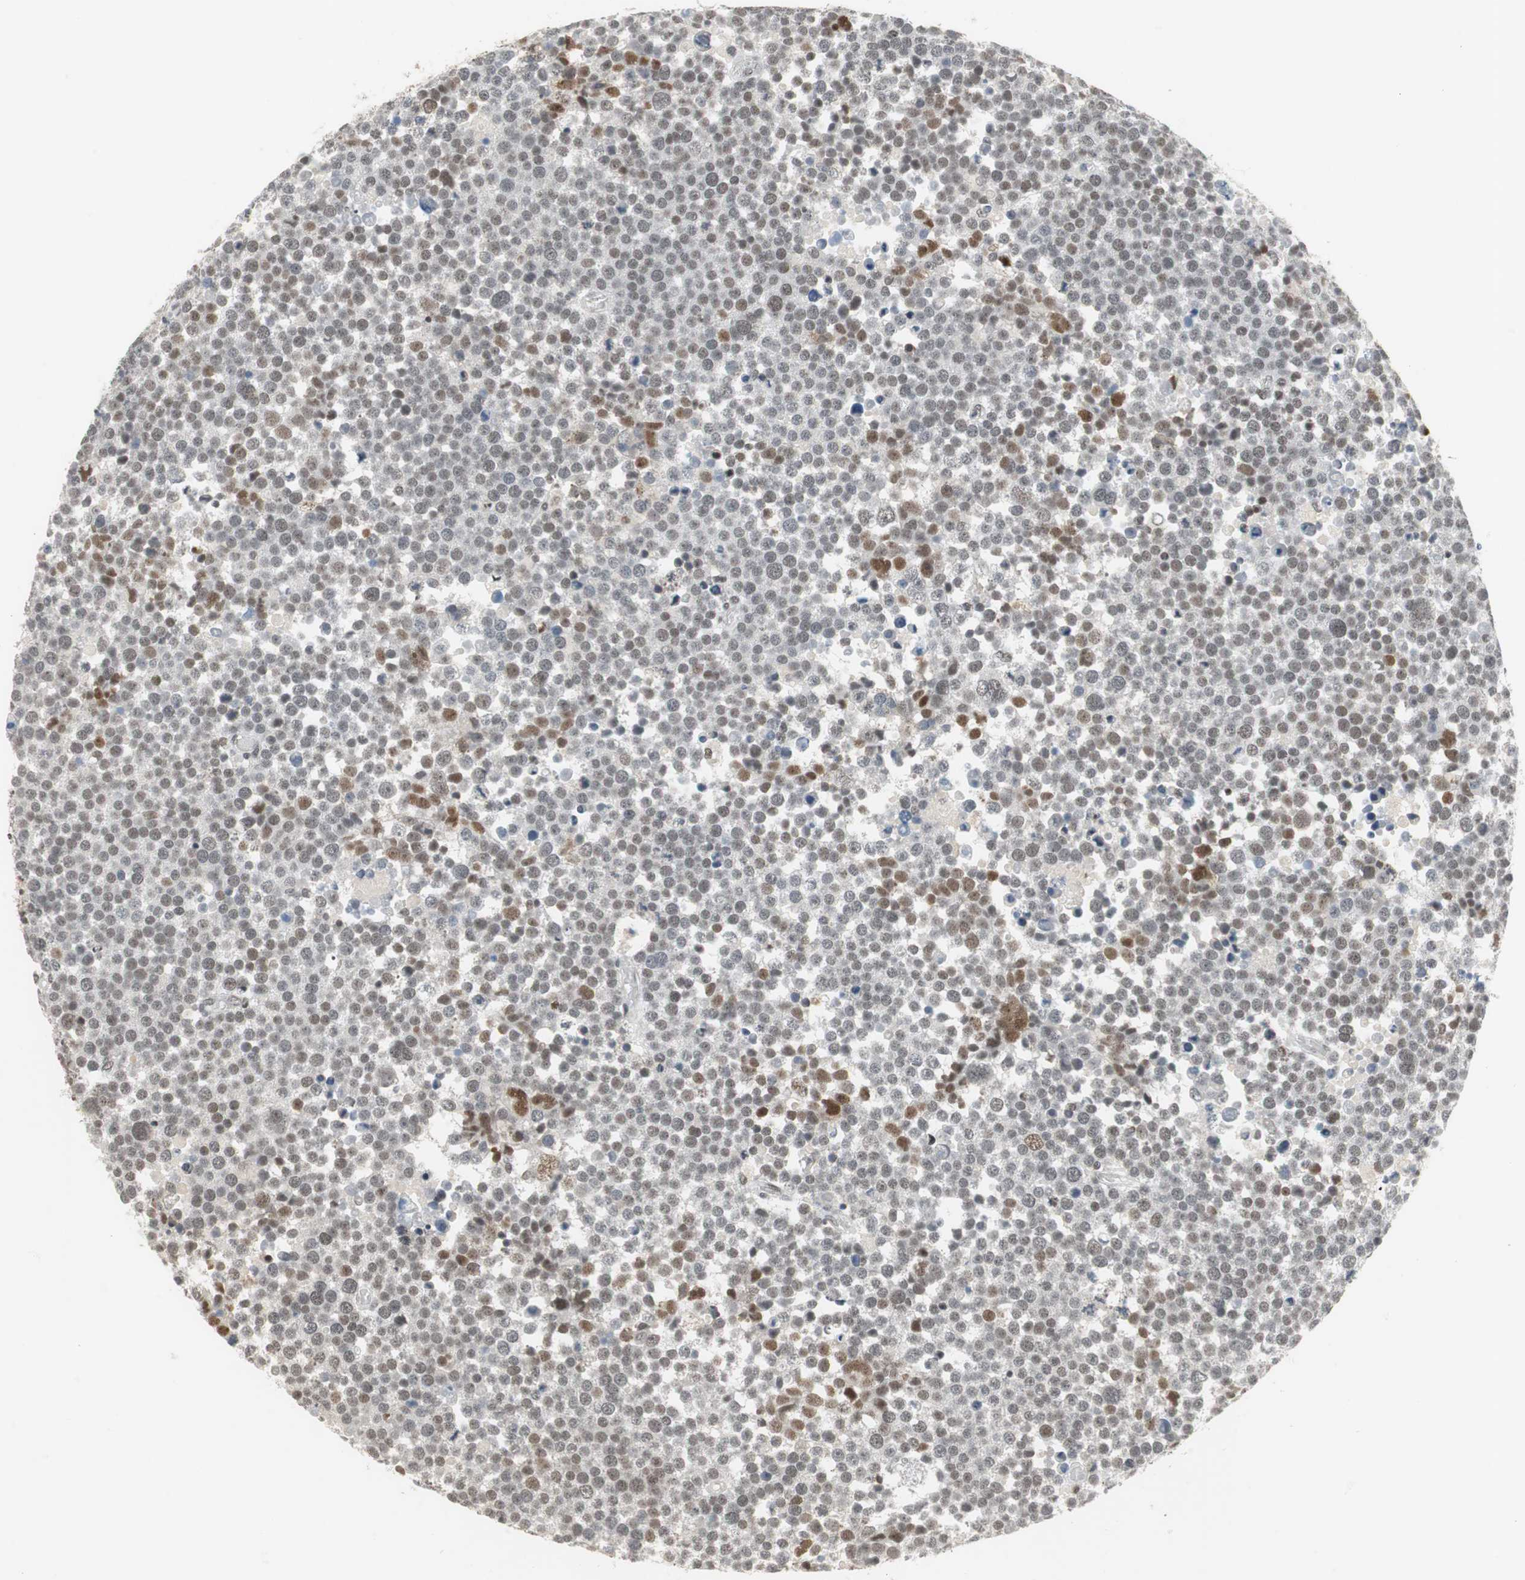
{"staining": {"intensity": "strong", "quantity": "<25%", "location": "nuclear"}, "tissue": "testis cancer", "cell_type": "Tumor cells", "image_type": "cancer", "snomed": [{"axis": "morphology", "description": "Seminoma, NOS"}, {"axis": "topography", "description": "Testis"}], "caption": "Immunohistochemistry micrograph of human testis cancer stained for a protein (brown), which displays medium levels of strong nuclear positivity in approximately <25% of tumor cells.", "gene": "RTF1", "patient": {"sex": "male", "age": 71}}